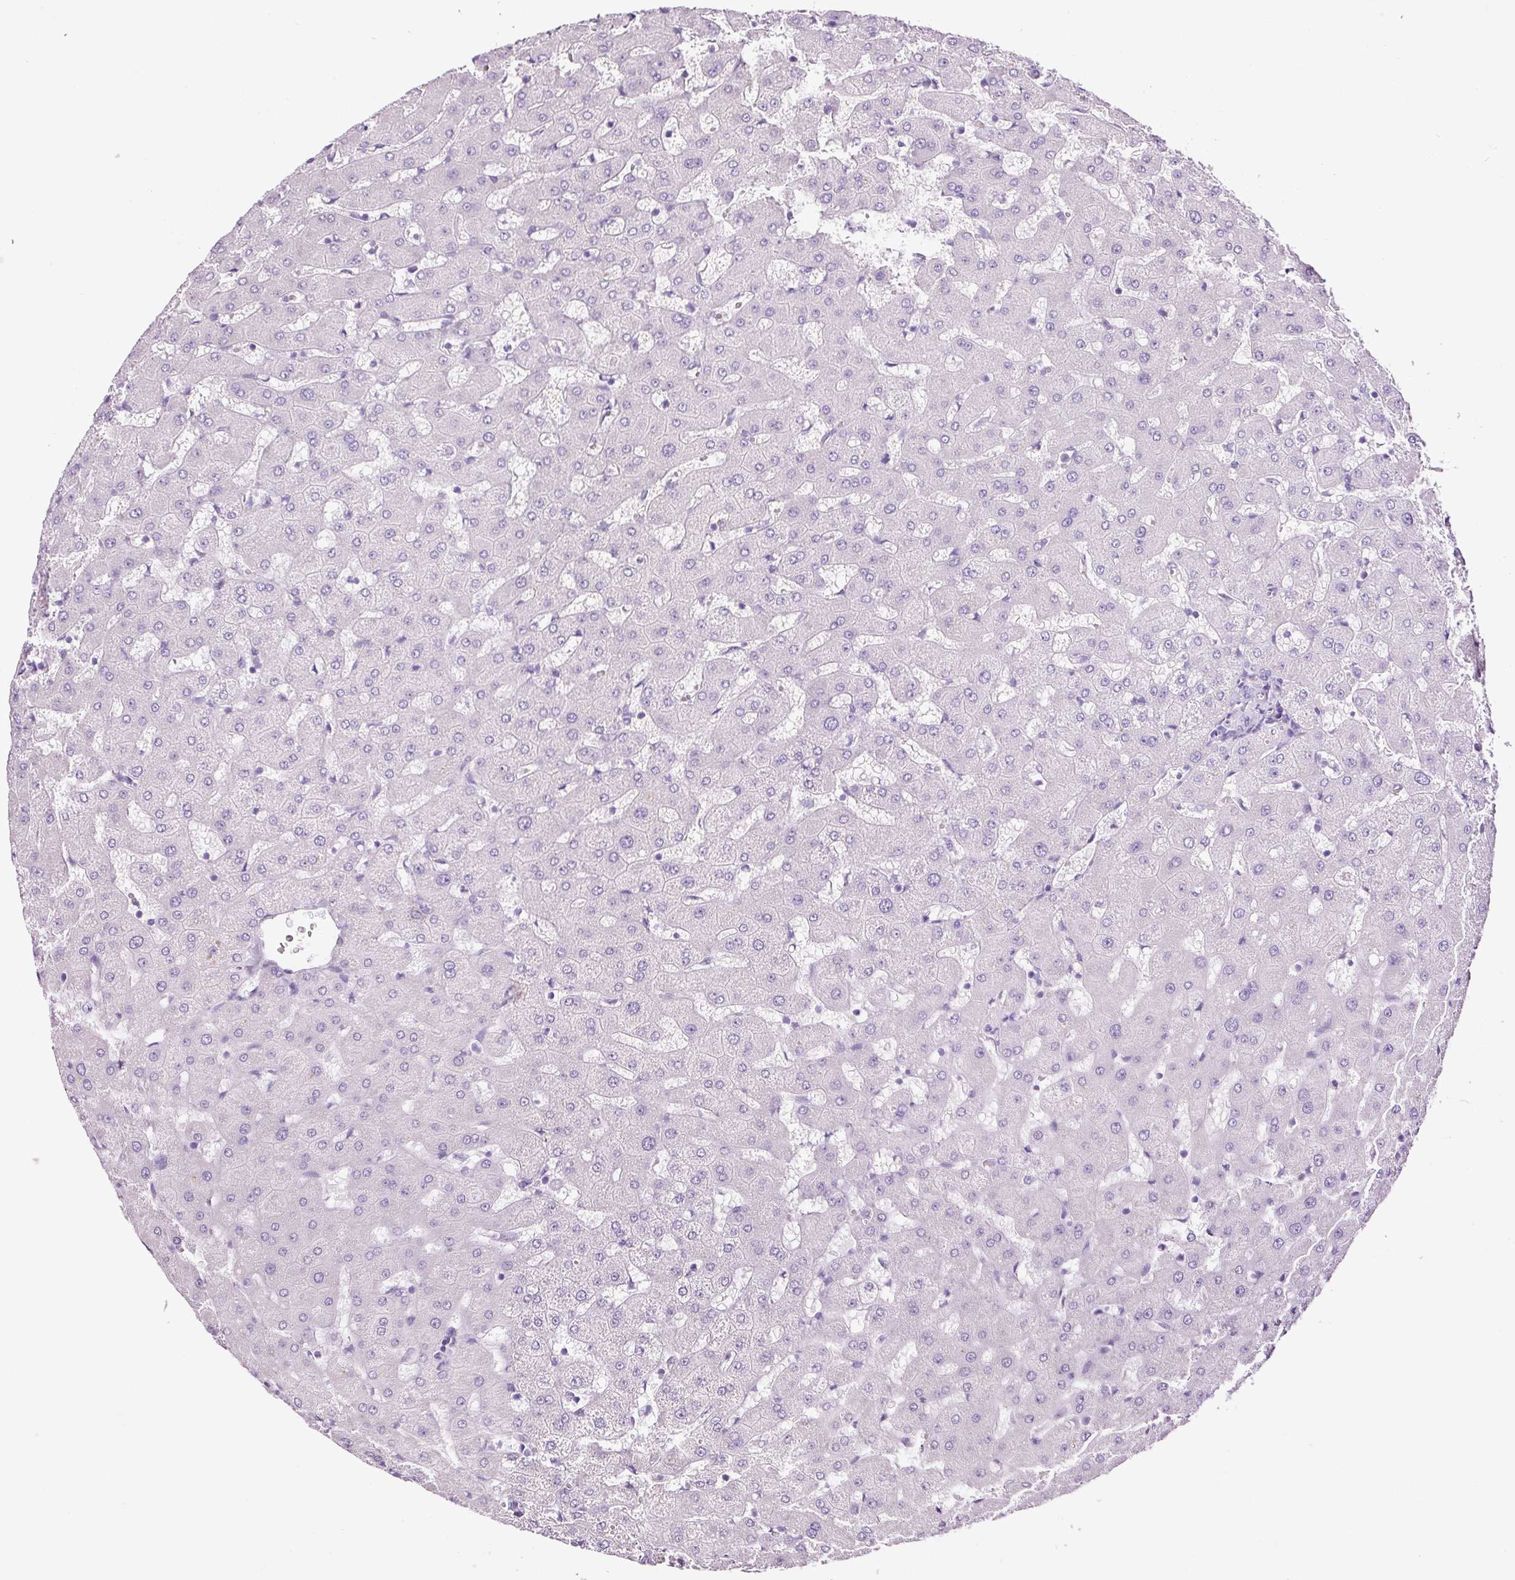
{"staining": {"intensity": "negative", "quantity": "none", "location": "none"}, "tissue": "liver", "cell_type": "Cholangiocytes", "image_type": "normal", "snomed": [{"axis": "morphology", "description": "Normal tissue, NOS"}, {"axis": "topography", "description": "Liver"}], "caption": "Immunohistochemistry micrograph of benign liver: human liver stained with DAB (3,3'-diaminobenzidine) shows no significant protein positivity in cholangiocytes.", "gene": "RTF2", "patient": {"sex": "female", "age": 63}}